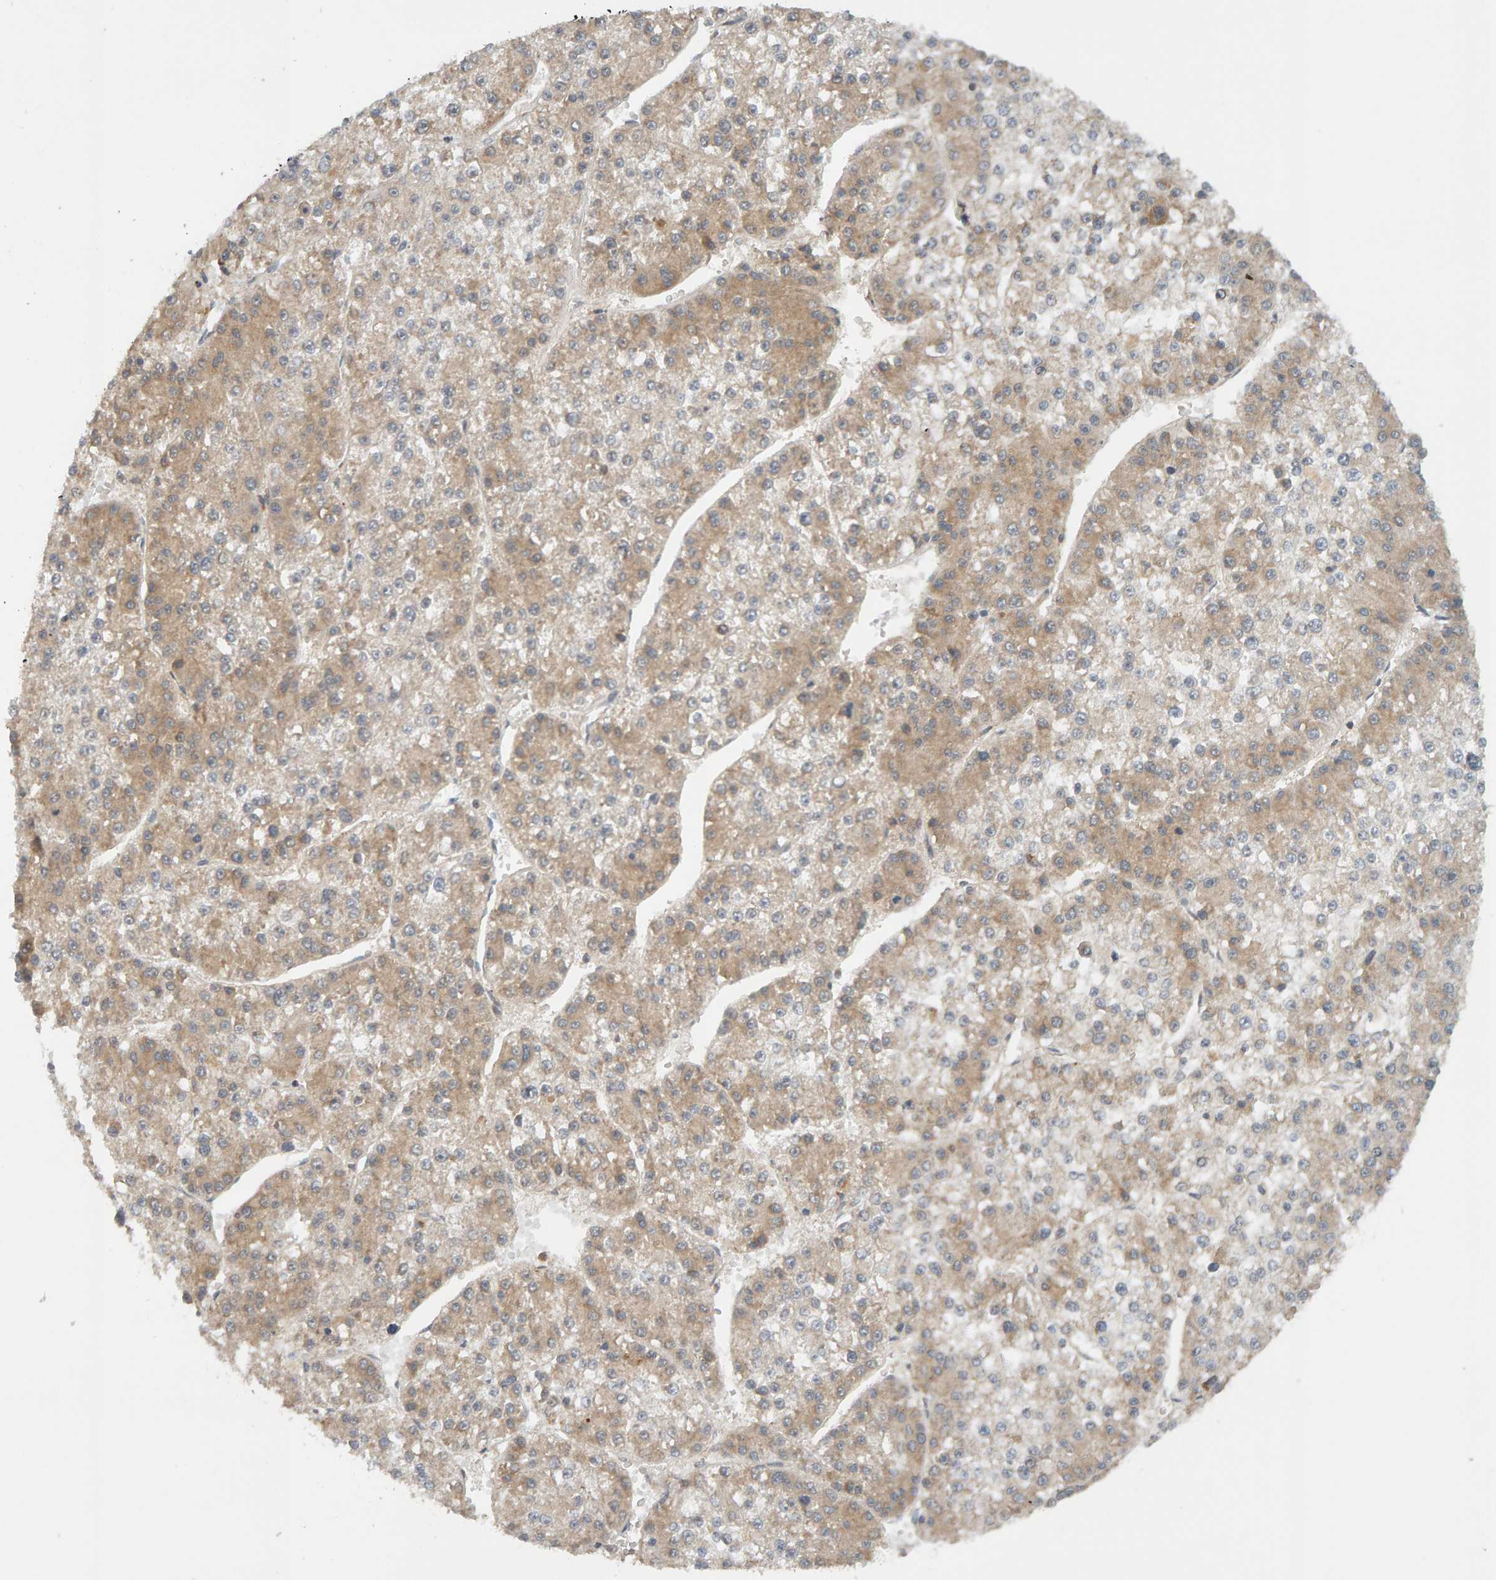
{"staining": {"intensity": "weak", "quantity": "25%-75%", "location": "cytoplasmic/membranous"}, "tissue": "liver cancer", "cell_type": "Tumor cells", "image_type": "cancer", "snomed": [{"axis": "morphology", "description": "Carcinoma, Hepatocellular, NOS"}, {"axis": "topography", "description": "Liver"}], "caption": "Protein expression analysis of human liver cancer reveals weak cytoplasmic/membranous expression in about 25%-75% of tumor cells. The staining is performed using DAB (3,3'-diaminobenzidine) brown chromogen to label protein expression. The nuclei are counter-stained blue using hematoxylin.", "gene": "DNAJC7", "patient": {"sex": "female", "age": 73}}